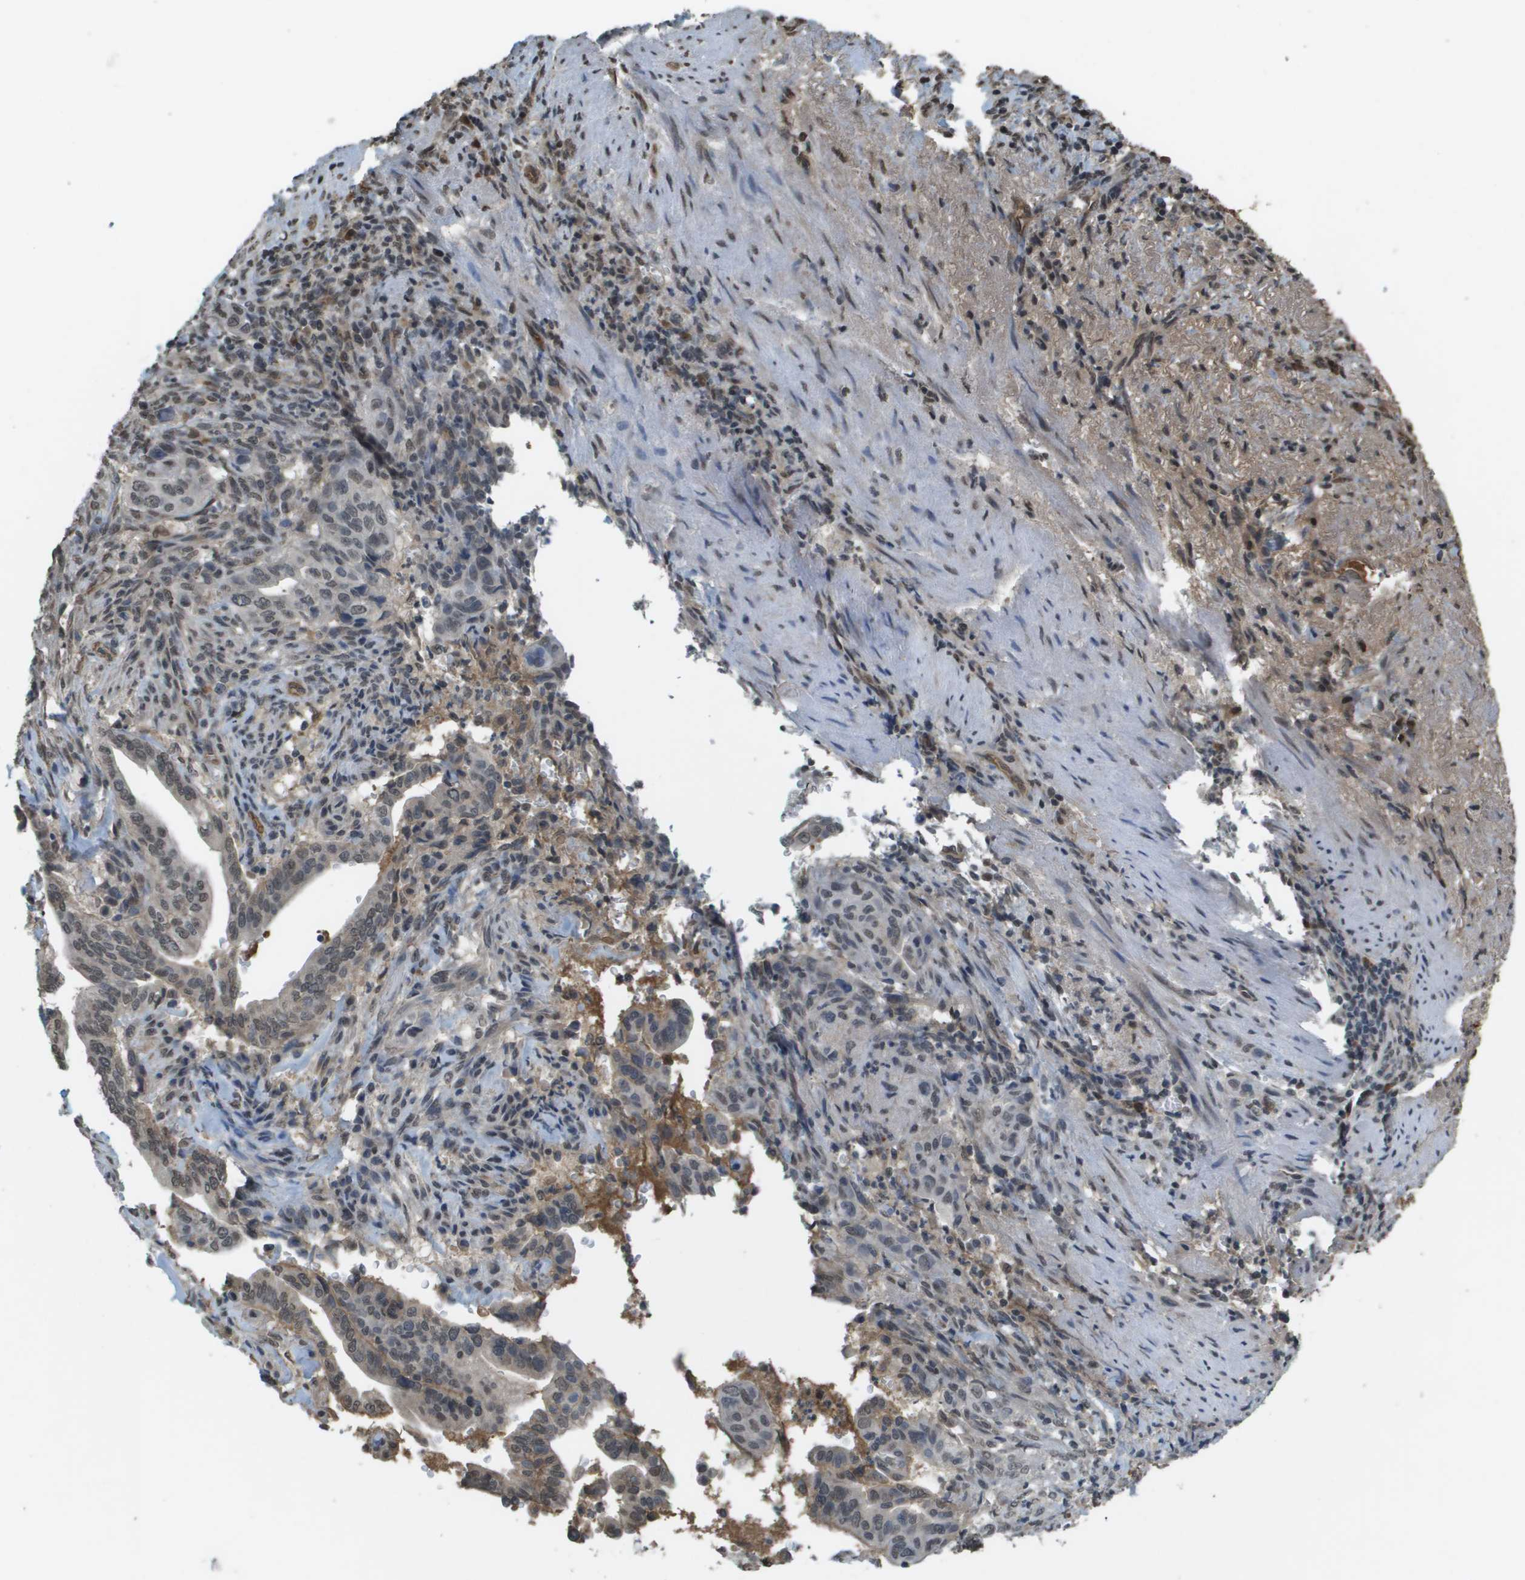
{"staining": {"intensity": "negative", "quantity": "none", "location": "none"}, "tissue": "liver cancer", "cell_type": "Tumor cells", "image_type": "cancer", "snomed": [{"axis": "morphology", "description": "Cholangiocarcinoma"}, {"axis": "topography", "description": "Liver"}], "caption": "Human cholangiocarcinoma (liver) stained for a protein using IHC displays no positivity in tumor cells.", "gene": "NDRG2", "patient": {"sex": "female", "age": 67}}